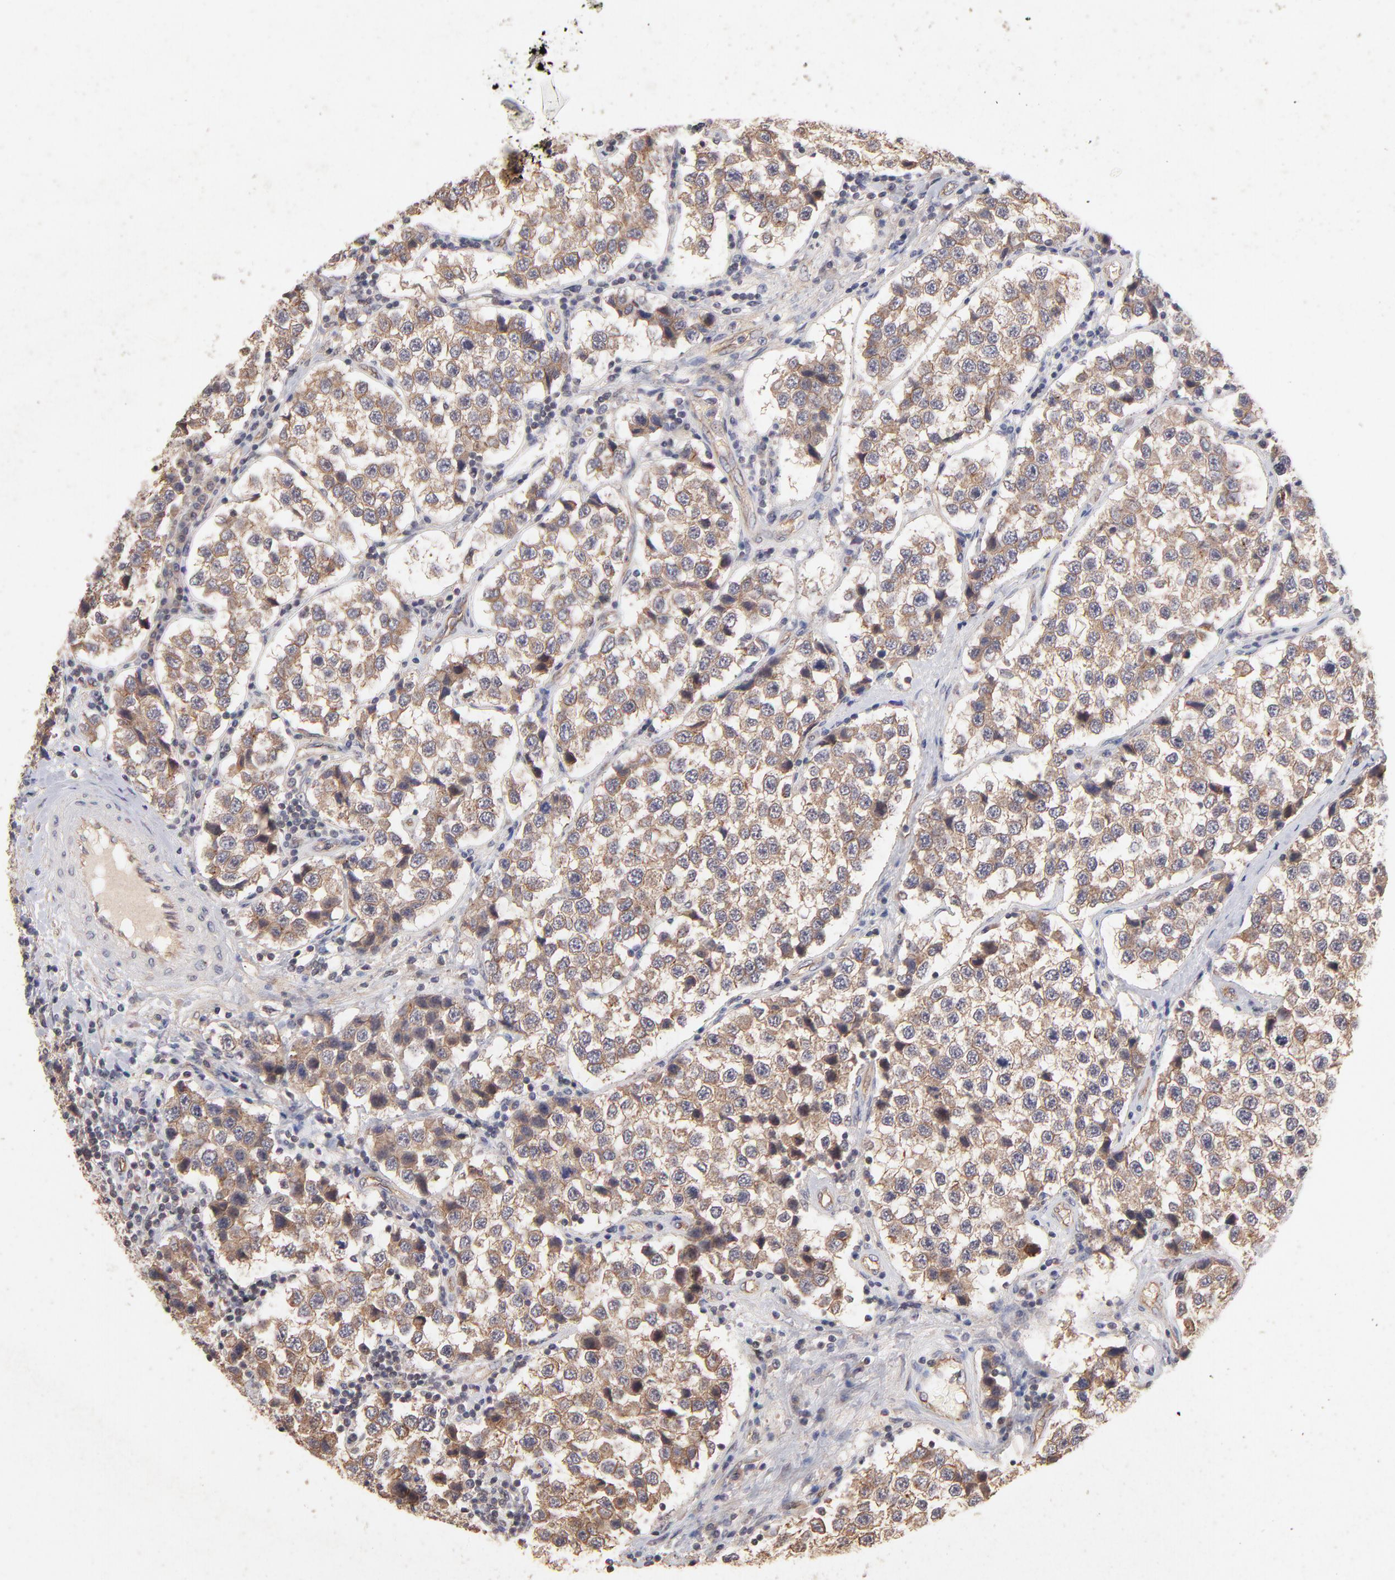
{"staining": {"intensity": "moderate", "quantity": ">75%", "location": "cytoplasmic/membranous"}, "tissue": "testis cancer", "cell_type": "Tumor cells", "image_type": "cancer", "snomed": [{"axis": "morphology", "description": "Seminoma, NOS"}, {"axis": "topography", "description": "Testis"}], "caption": "This histopathology image shows IHC staining of testis seminoma, with medium moderate cytoplasmic/membranous expression in approximately >75% of tumor cells.", "gene": "STAP2", "patient": {"sex": "male", "age": 39}}